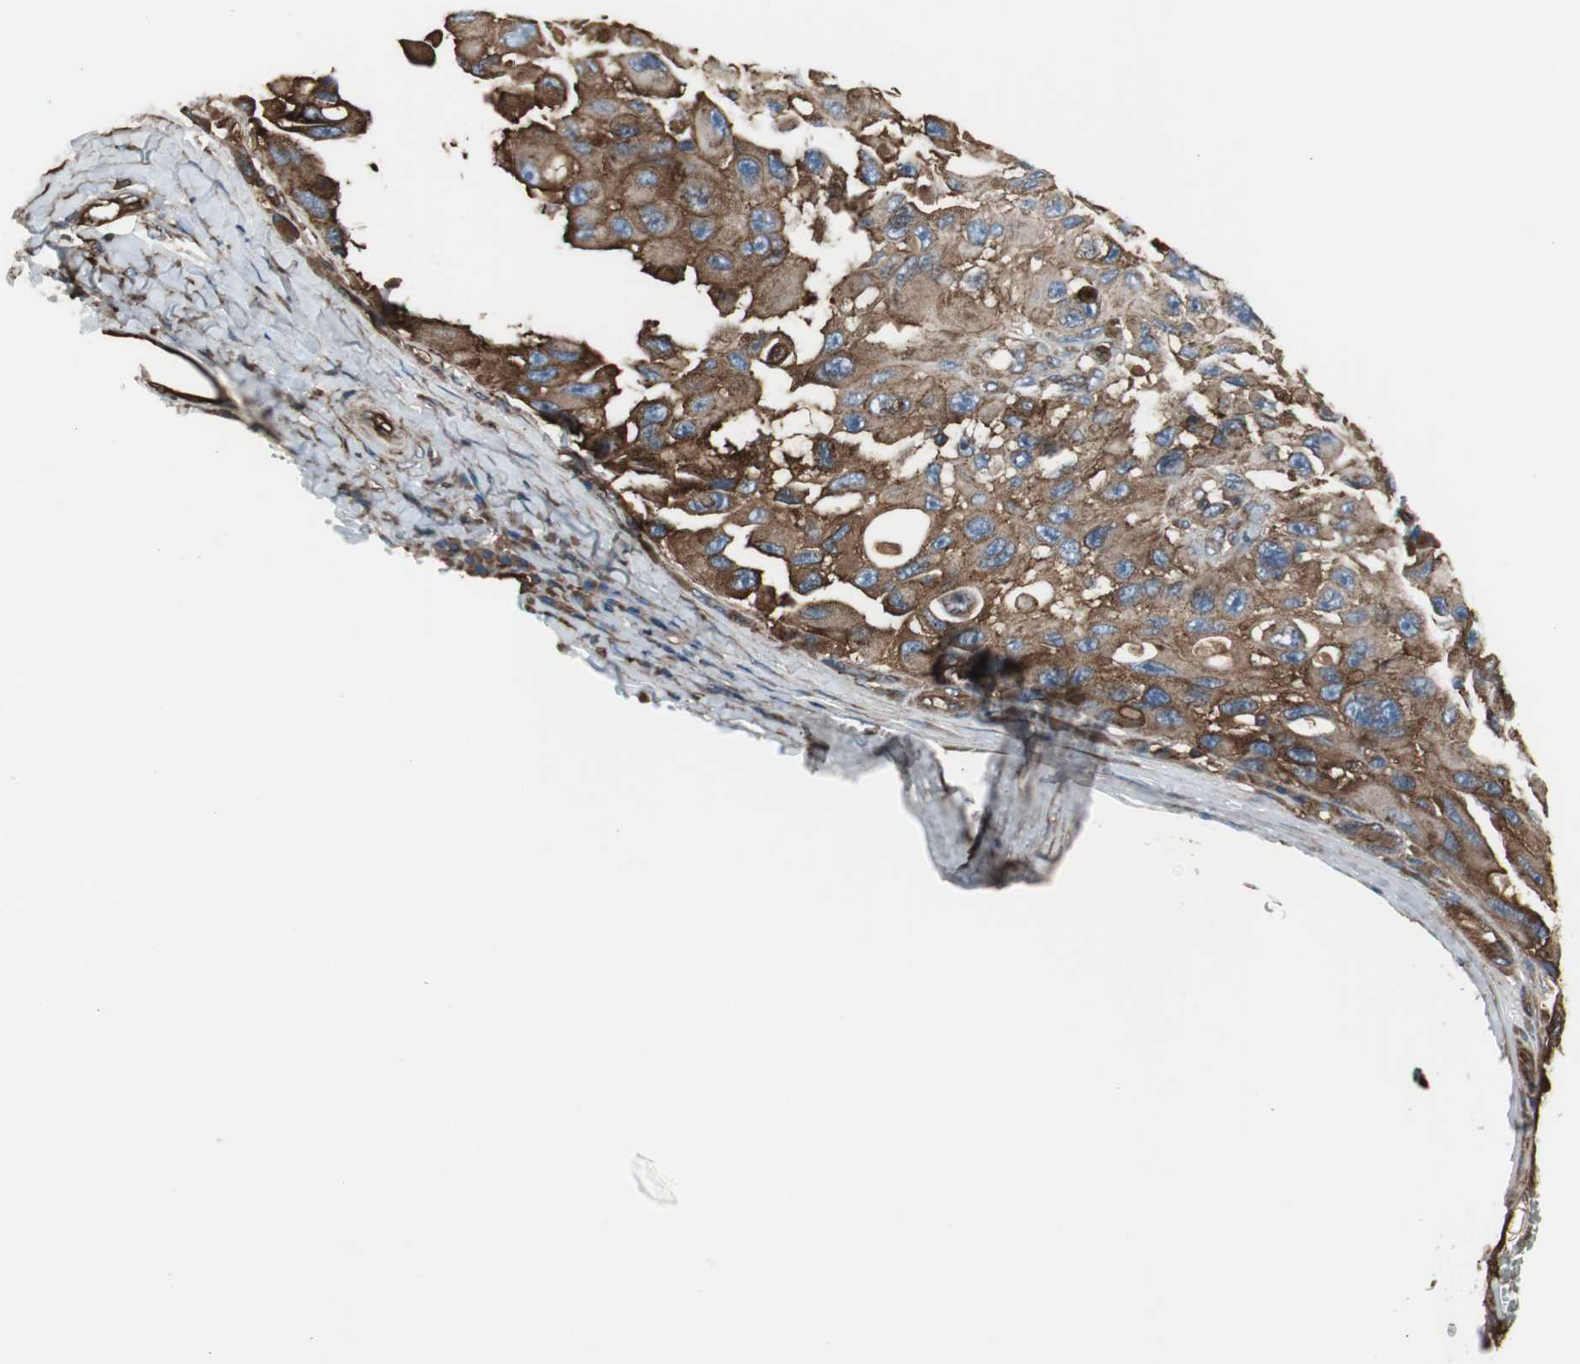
{"staining": {"intensity": "strong", "quantity": ">75%", "location": "cytoplasmic/membranous"}, "tissue": "melanoma", "cell_type": "Tumor cells", "image_type": "cancer", "snomed": [{"axis": "morphology", "description": "Malignant melanoma, NOS"}, {"axis": "topography", "description": "Skin"}], "caption": "Melanoma stained with DAB (3,3'-diaminobenzidine) immunohistochemistry (IHC) exhibits high levels of strong cytoplasmic/membranous positivity in approximately >75% of tumor cells.", "gene": "ACTN1", "patient": {"sex": "female", "age": 73}}